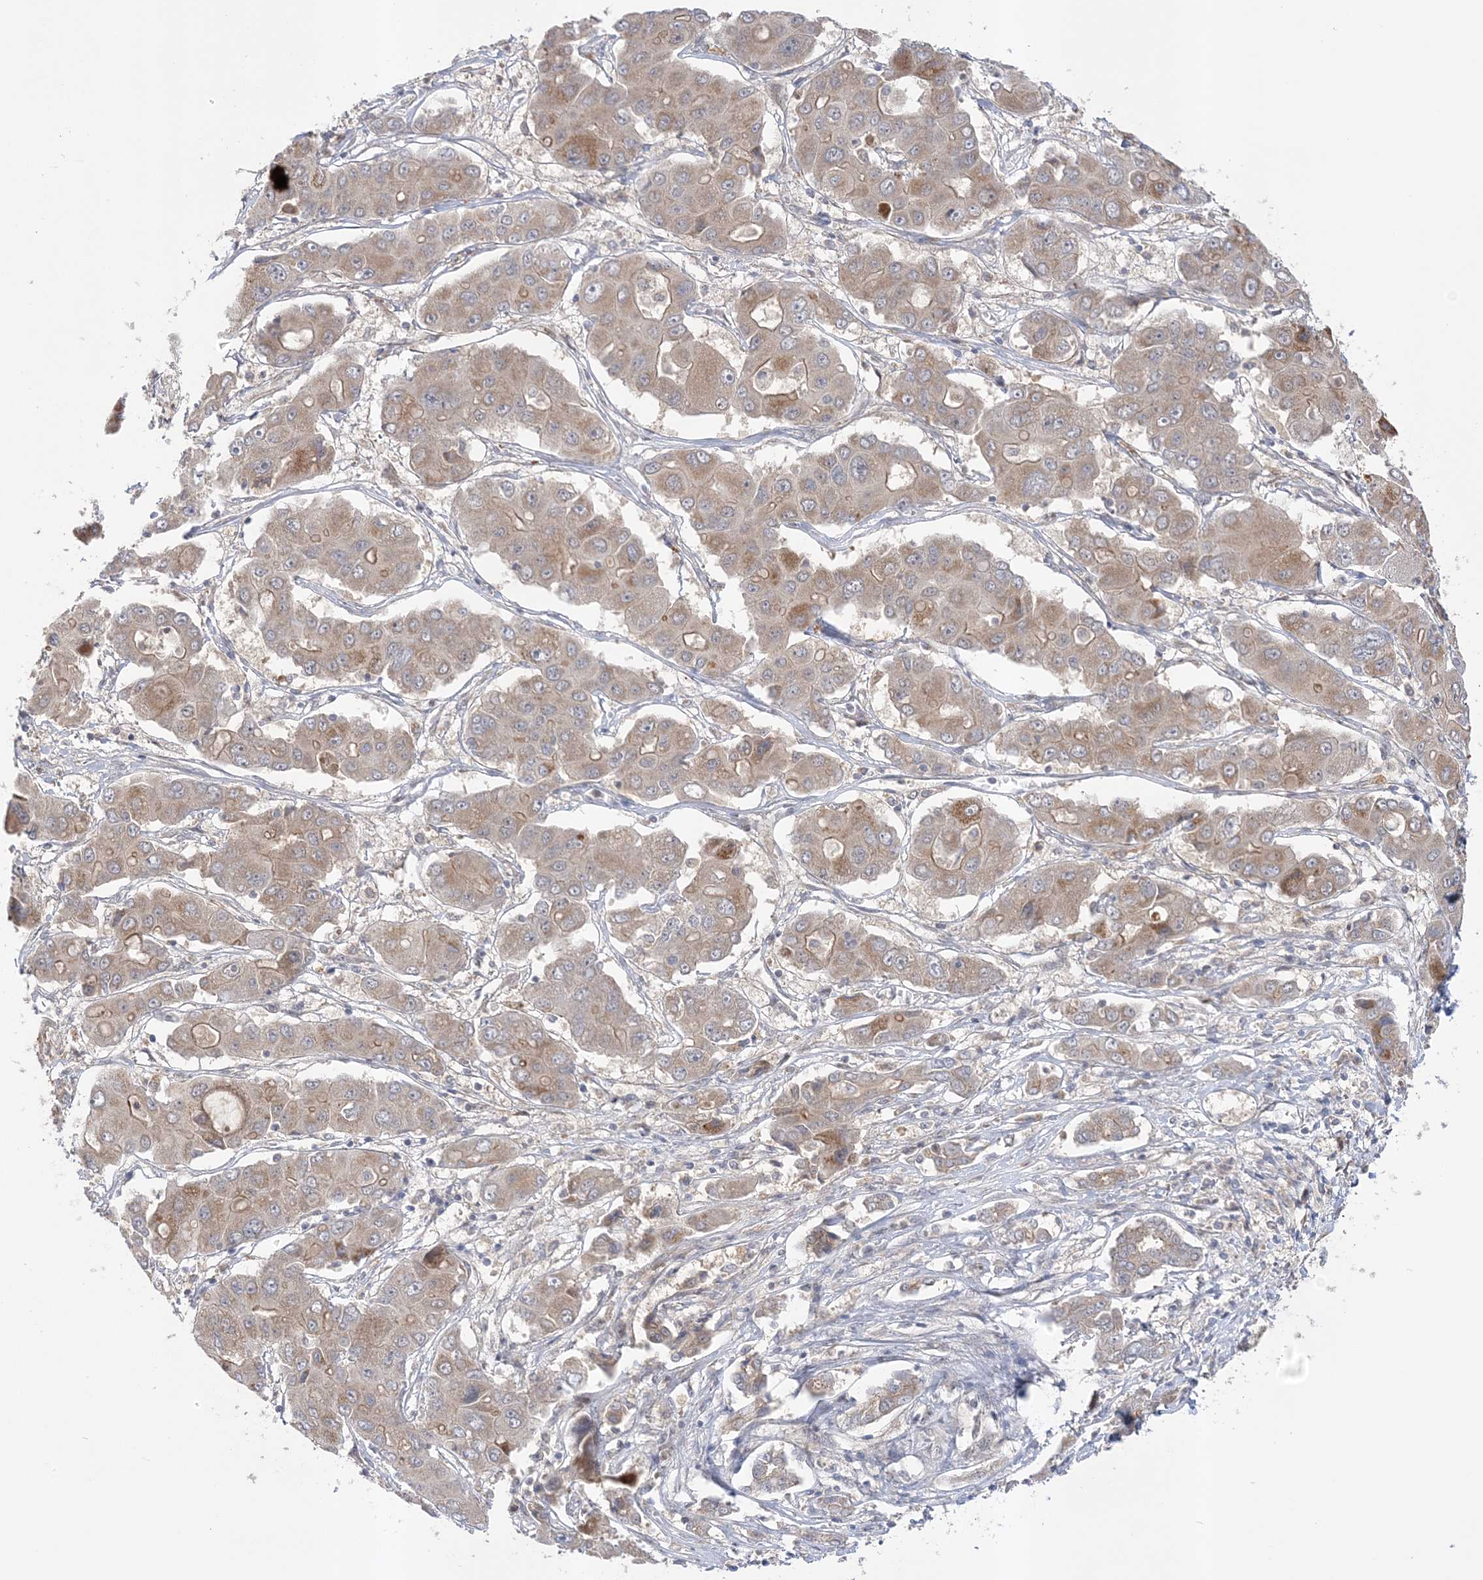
{"staining": {"intensity": "weak", "quantity": ">75%", "location": "cytoplasmic/membranous"}, "tissue": "liver cancer", "cell_type": "Tumor cells", "image_type": "cancer", "snomed": [{"axis": "morphology", "description": "Cholangiocarcinoma"}, {"axis": "topography", "description": "Liver"}], "caption": "Immunohistochemical staining of cholangiocarcinoma (liver) demonstrates low levels of weak cytoplasmic/membranous positivity in about >75% of tumor cells.", "gene": "MMADHC", "patient": {"sex": "male", "age": 67}}